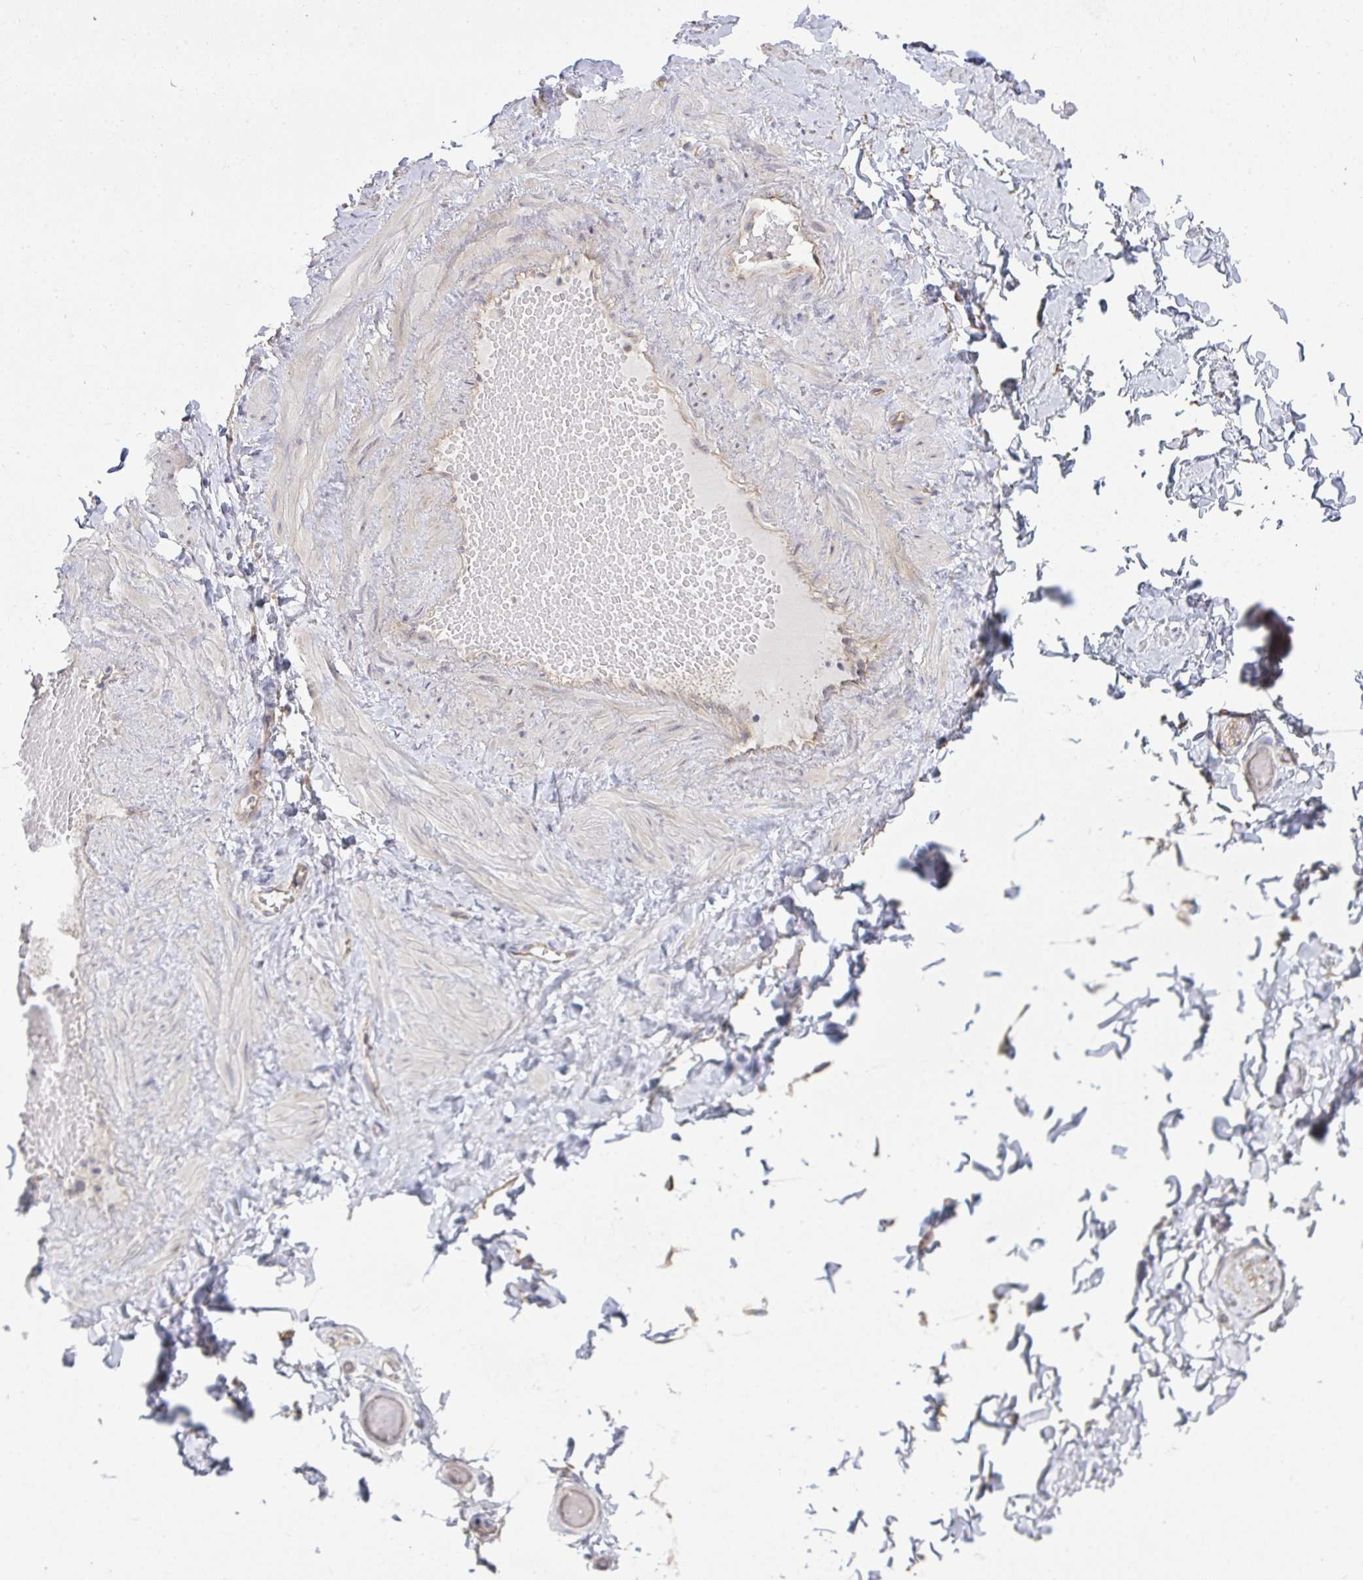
{"staining": {"intensity": "negative", "quantity": "none", "location": "none"}, "tissue": "soft tissue", "cell_type": "Fibroblasts", "image_type": "normal", "snomed": [{"axis": "morphology", "description": "Normal tissue, NOS"}, {"axis": "topography", "description": "Soft tissue"}, {"axis": "topography", "description": "Adipose tissue"}, {"axis": "topography", "description": "Vascular tissue"}, {"axis": "topography", "description": "Peripheral nerve tissue"}], "caption": "Immunohistochemistry (IHC) of normal human soft tissue demonstrates no staining in fibroblasts.", "gene": "CASP9", "patient": {"sex": "male", "age": 29}}